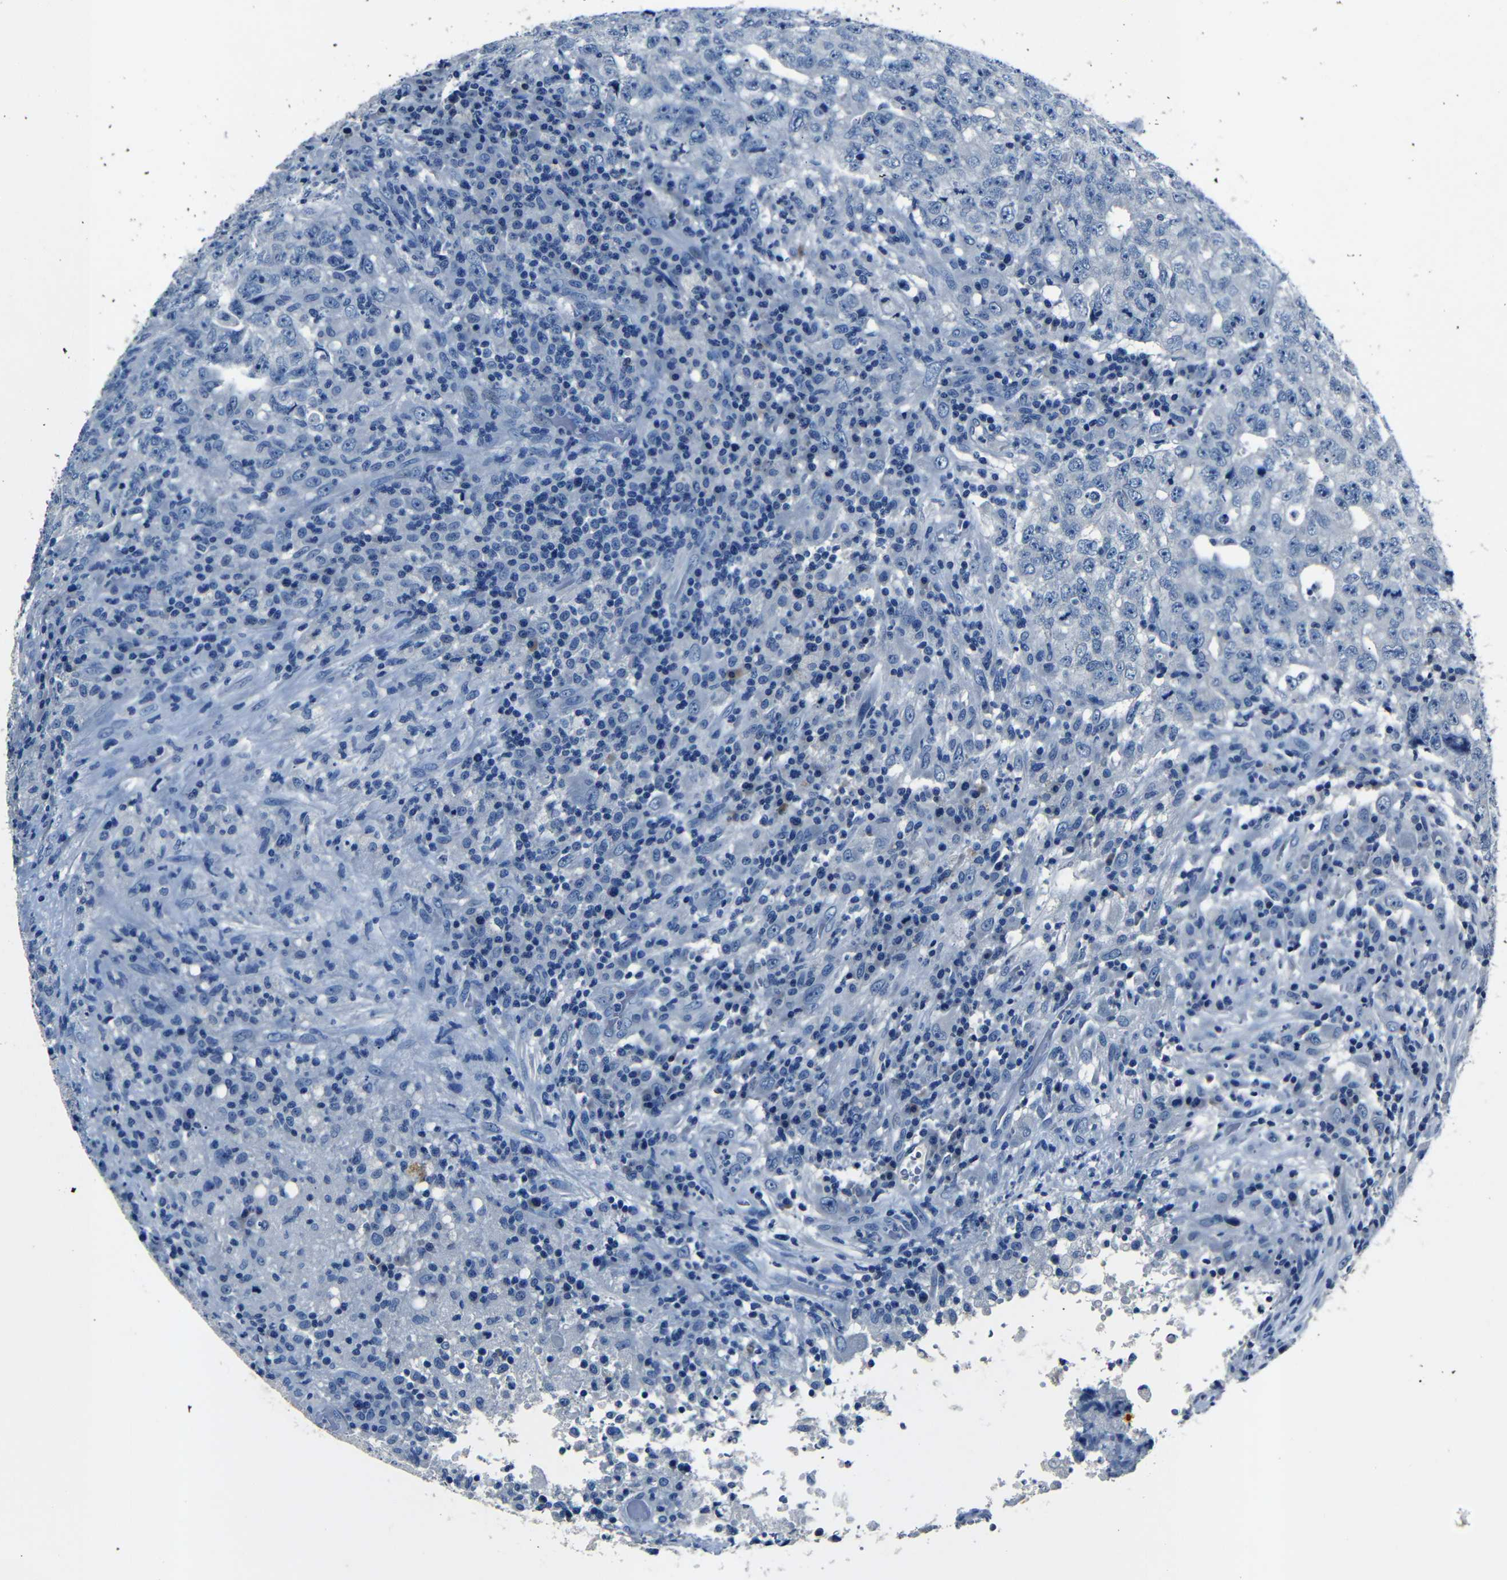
{"staining": {"intensity": "negative", "quantity": "none", "location": "none"}, "tissue": "testis cancer", "cell_type": "Tumor cells", "image_type": "cancer", "snomed": [{"axis": "morphology", "description": "Necrosis, NOS"}, {"axis": "morphology", "description": "Carcinoma, Embryonal, NOS"}, {"axis": "topography", "description": "Testis"}], "caption": "Tumor cells show no significant positivity in embryonal carcinoma (testis).", "gene": "NCMAP", "patient": {"sex": "male", "age": 19}}